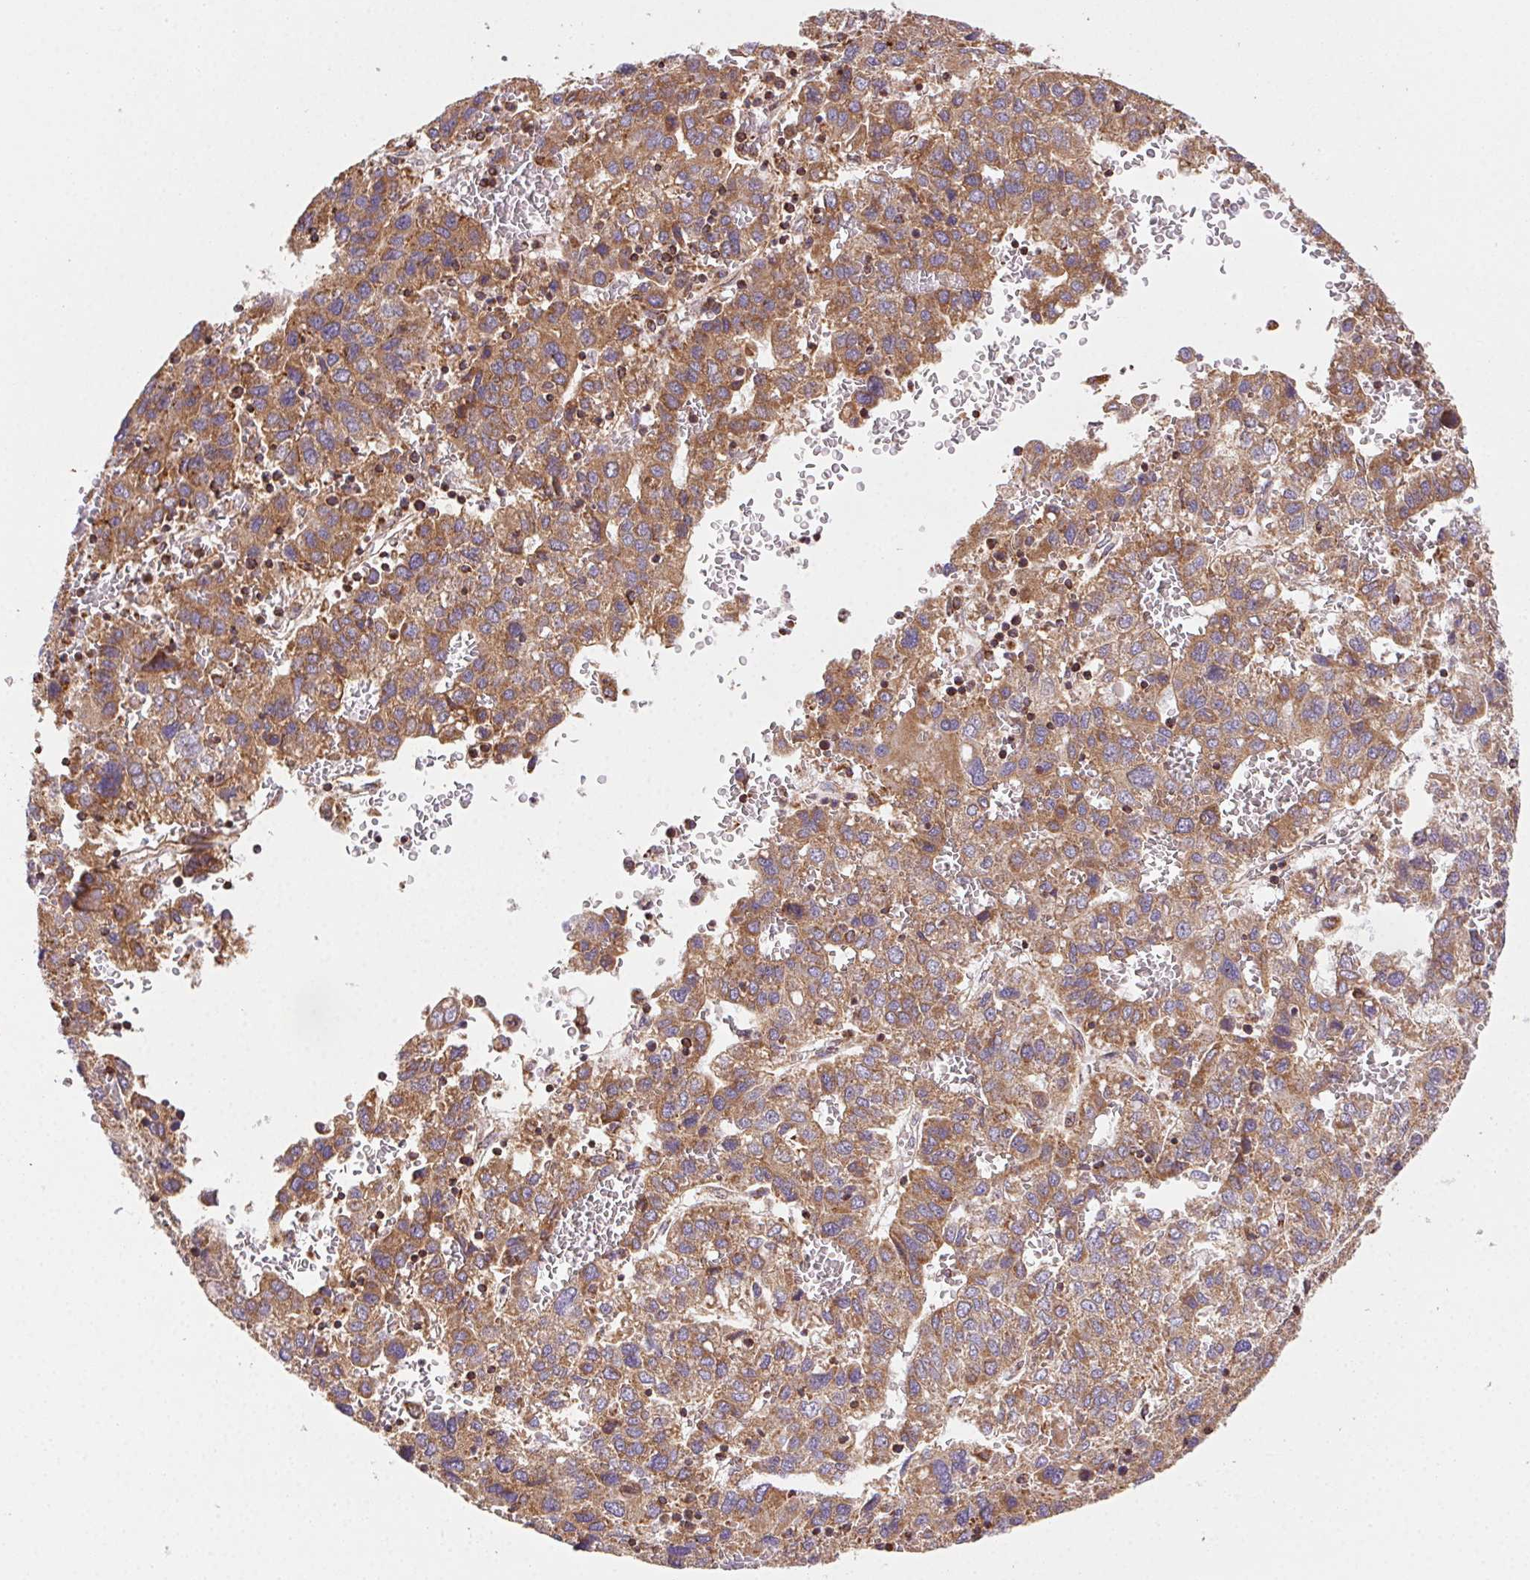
{"staining": {"intensity": "moderate", "quantity": ">75%", "location": "cytoplasmic/membranous"}, "tissue": "liver cancer", "cell_type": "Tumor cells", "image_type": "cancer", "snomed": [{"axis": "morphology", "description": "Carcinoma, Hepatocellular, NOS"}, {"axis": "topography", "description": "Liver"}], "caption": "An image showing moderate cytoplasmic/membranous positivity in about >75% of tumor cells in liver hepatocellular carcinoma, as visualized by brown immunohistochemical staining.", "gene": "CLPB", "patient": {"sex": "male", "age": 69}}